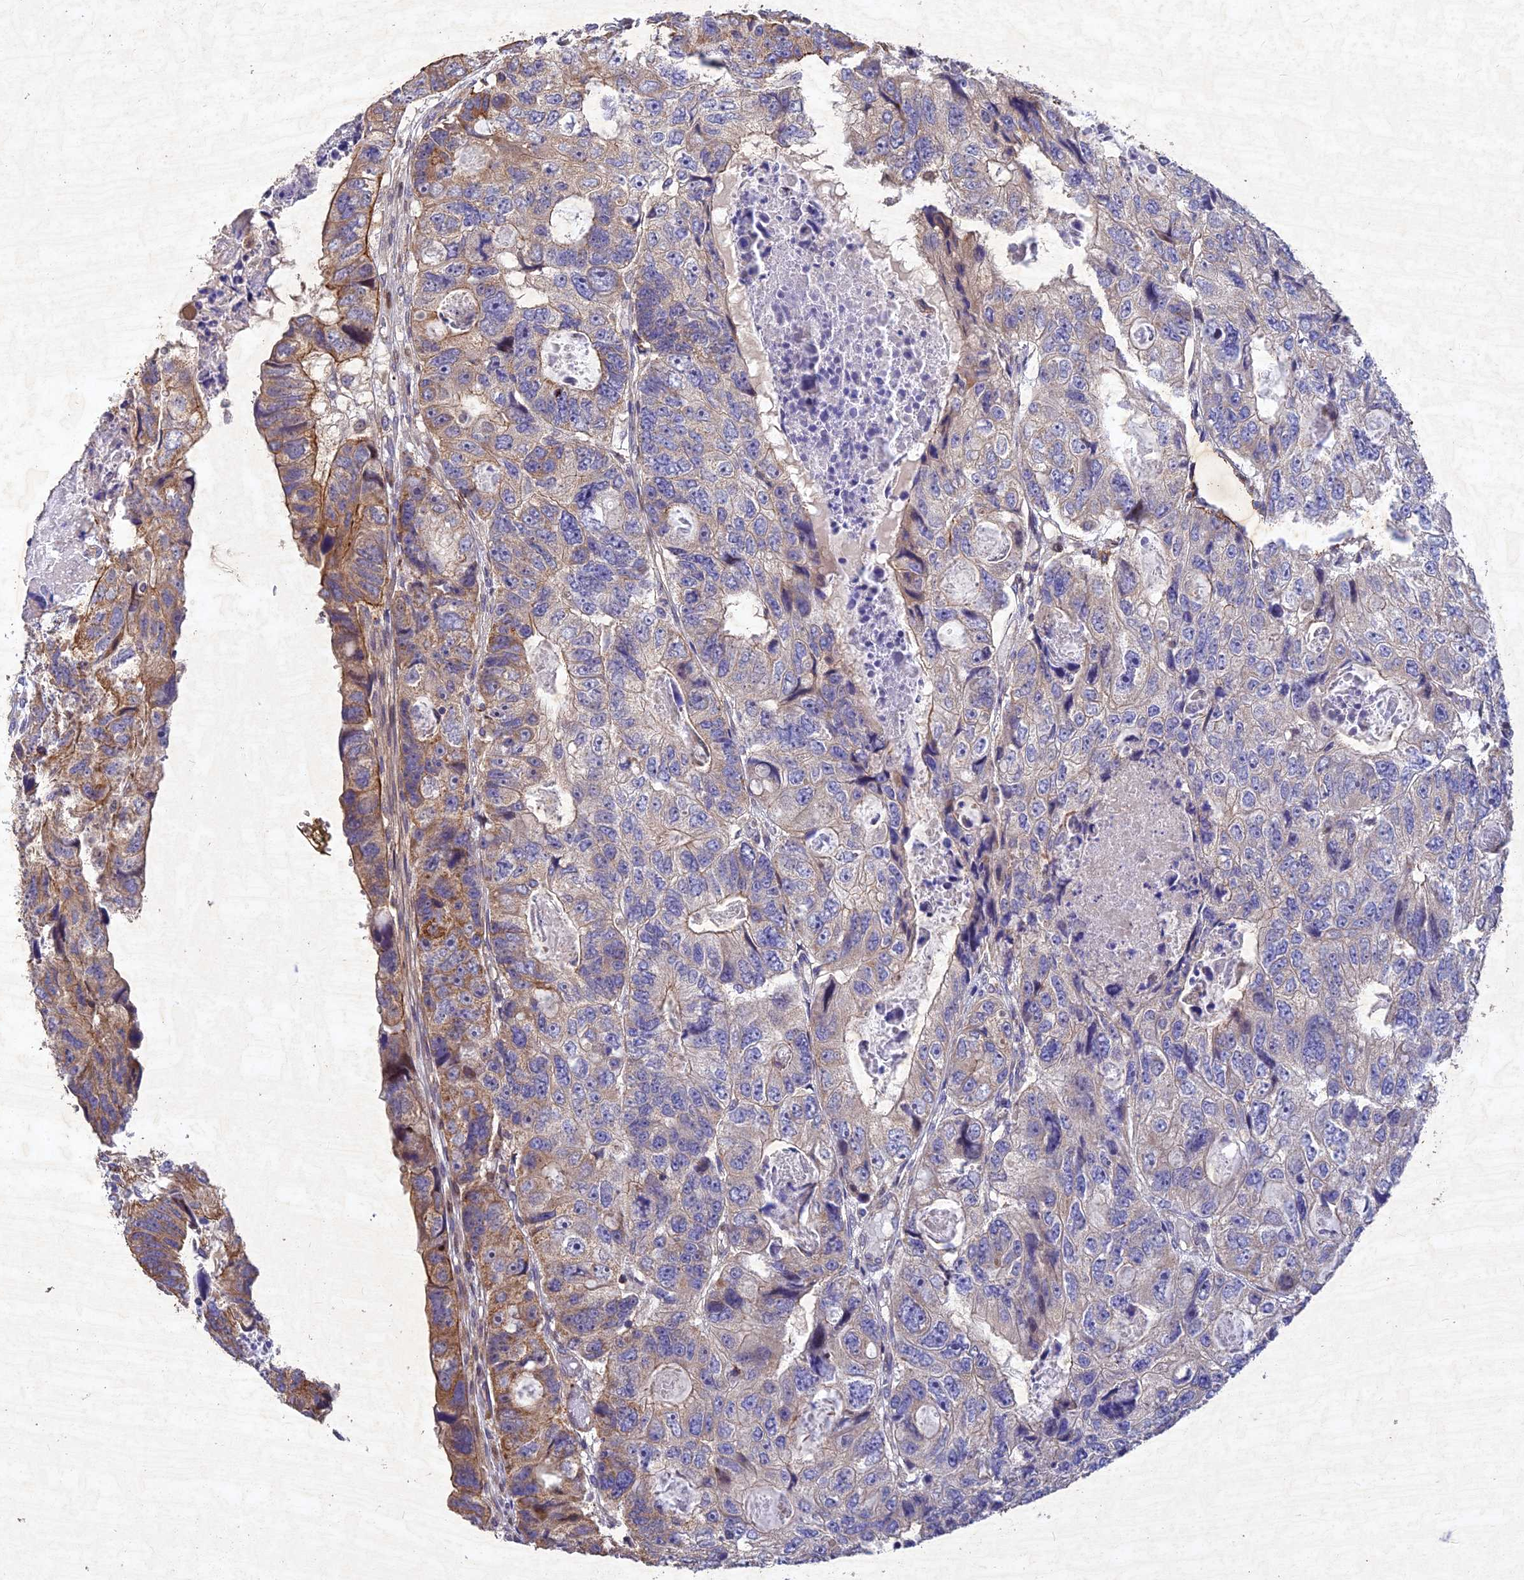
{"staining": {"intensity": "moderate", "quantity": "<25%", "location": "cytoplasmic/membranous"}, "tissue": "colorectal cancer", "cell_type": "Tumor cells", "image_type": "cancer", "snomed": [{"axis": "morphology", "description": "Adenocarcinoma, NOS"}, {"axis": "topography", "description": "Rectum"}], "caption": "This micrograph displays IHC staining of colorectal adenocarcinoma, with low moderate cytoplasmic/membranous expression in about <25% of tumor cells.", "gene": "RELCH", "patient": {"sex": "male", "age": 59}}